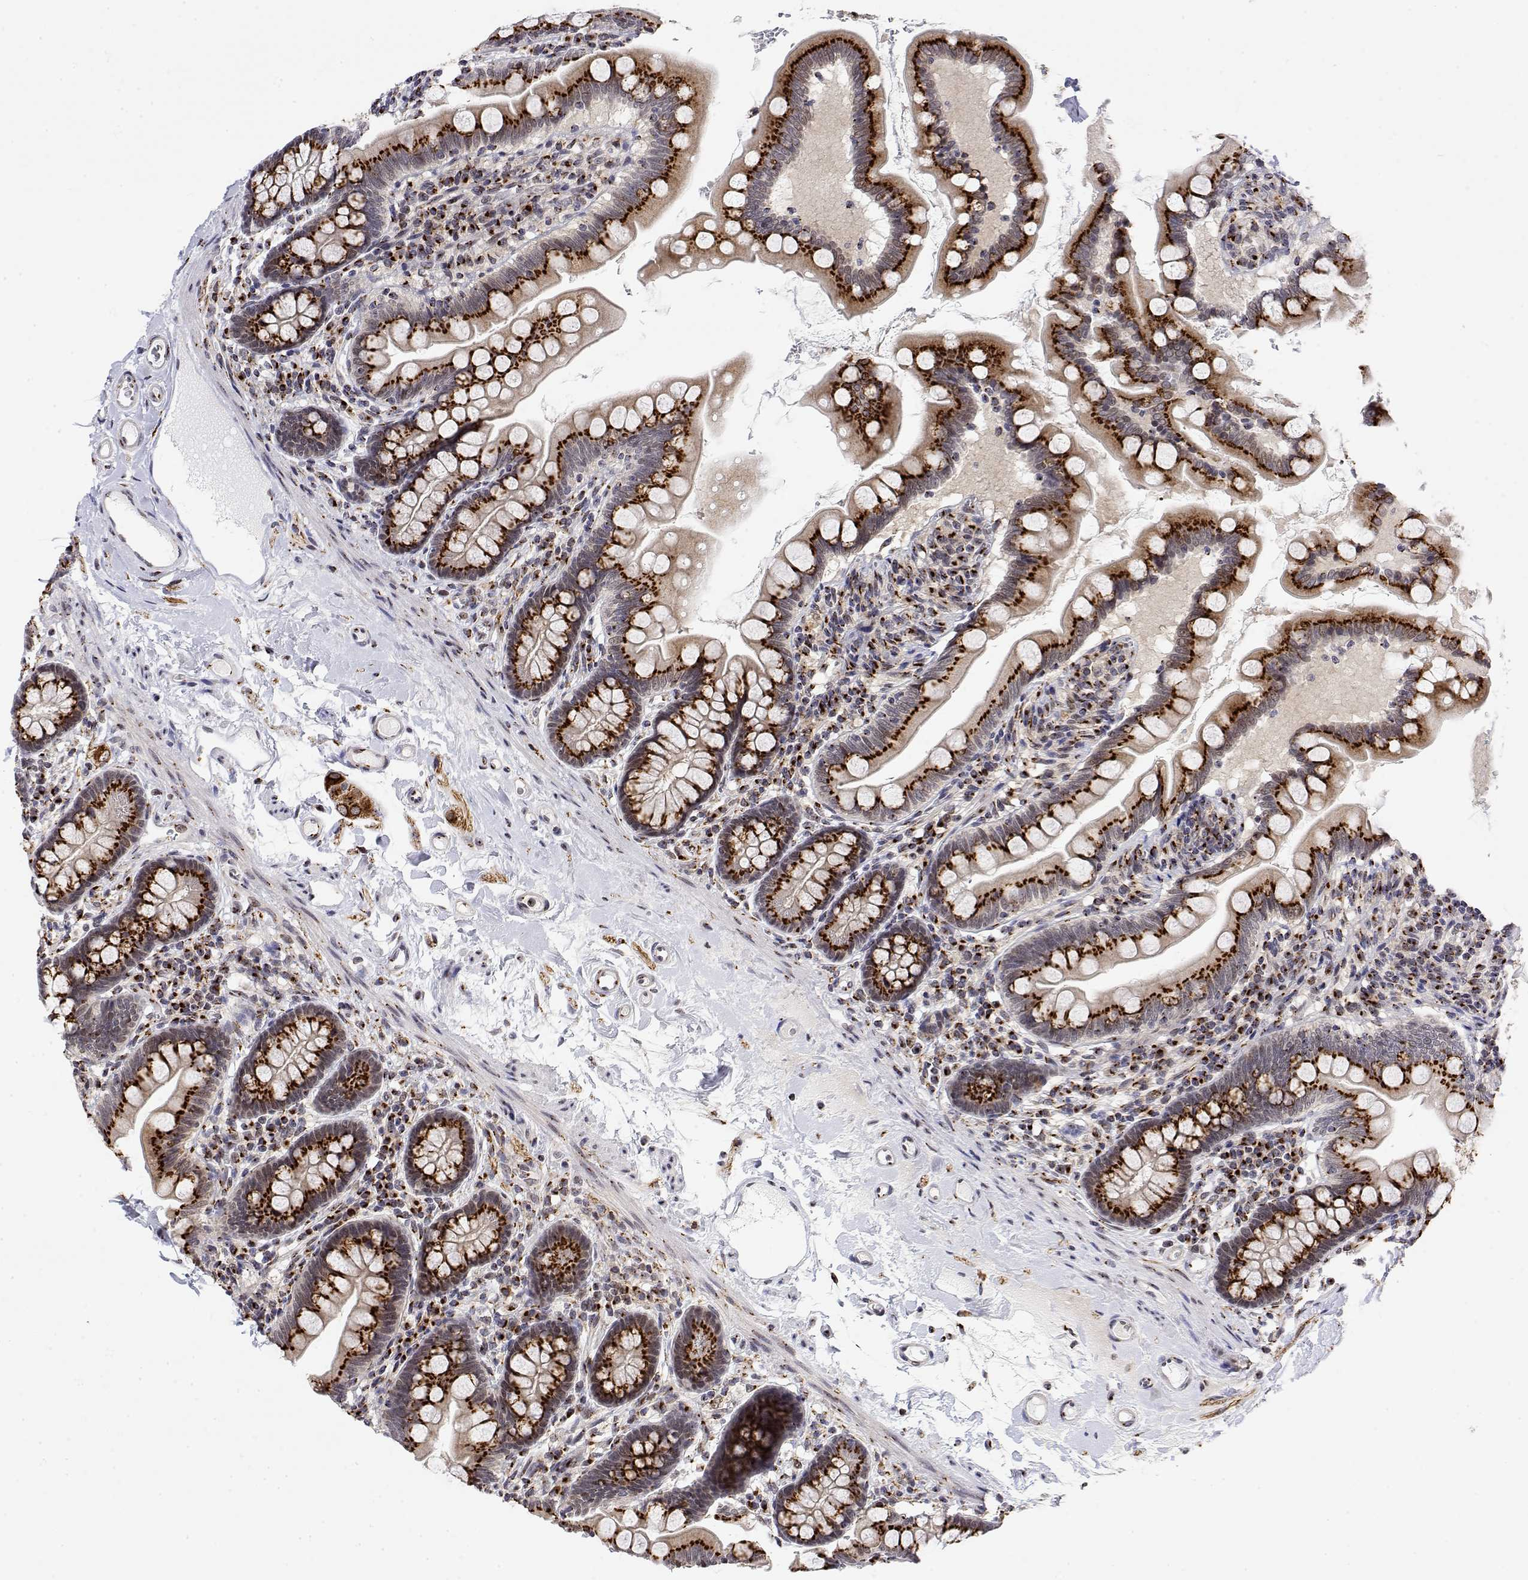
{"staining": {"intensity": "strong", "quantity": ">75%", "location": "cytoplasmic/membranous"}, "tissue": "small intestine", "cell_type": "Glandular cells", "image_type": "normal", "snomed": [{"axis": "morphology", "description": "Normal tissue, NOS"}, {"axis": "topography", "description": "Small intestine"}], "caption": "Glandular cells exhibit high levels of strong cytoplasmic/membranous staining in about >75% of cells in normal small intestine.", "gene": "YIPF3", "patient": {"sex": "female", "age": 56}}